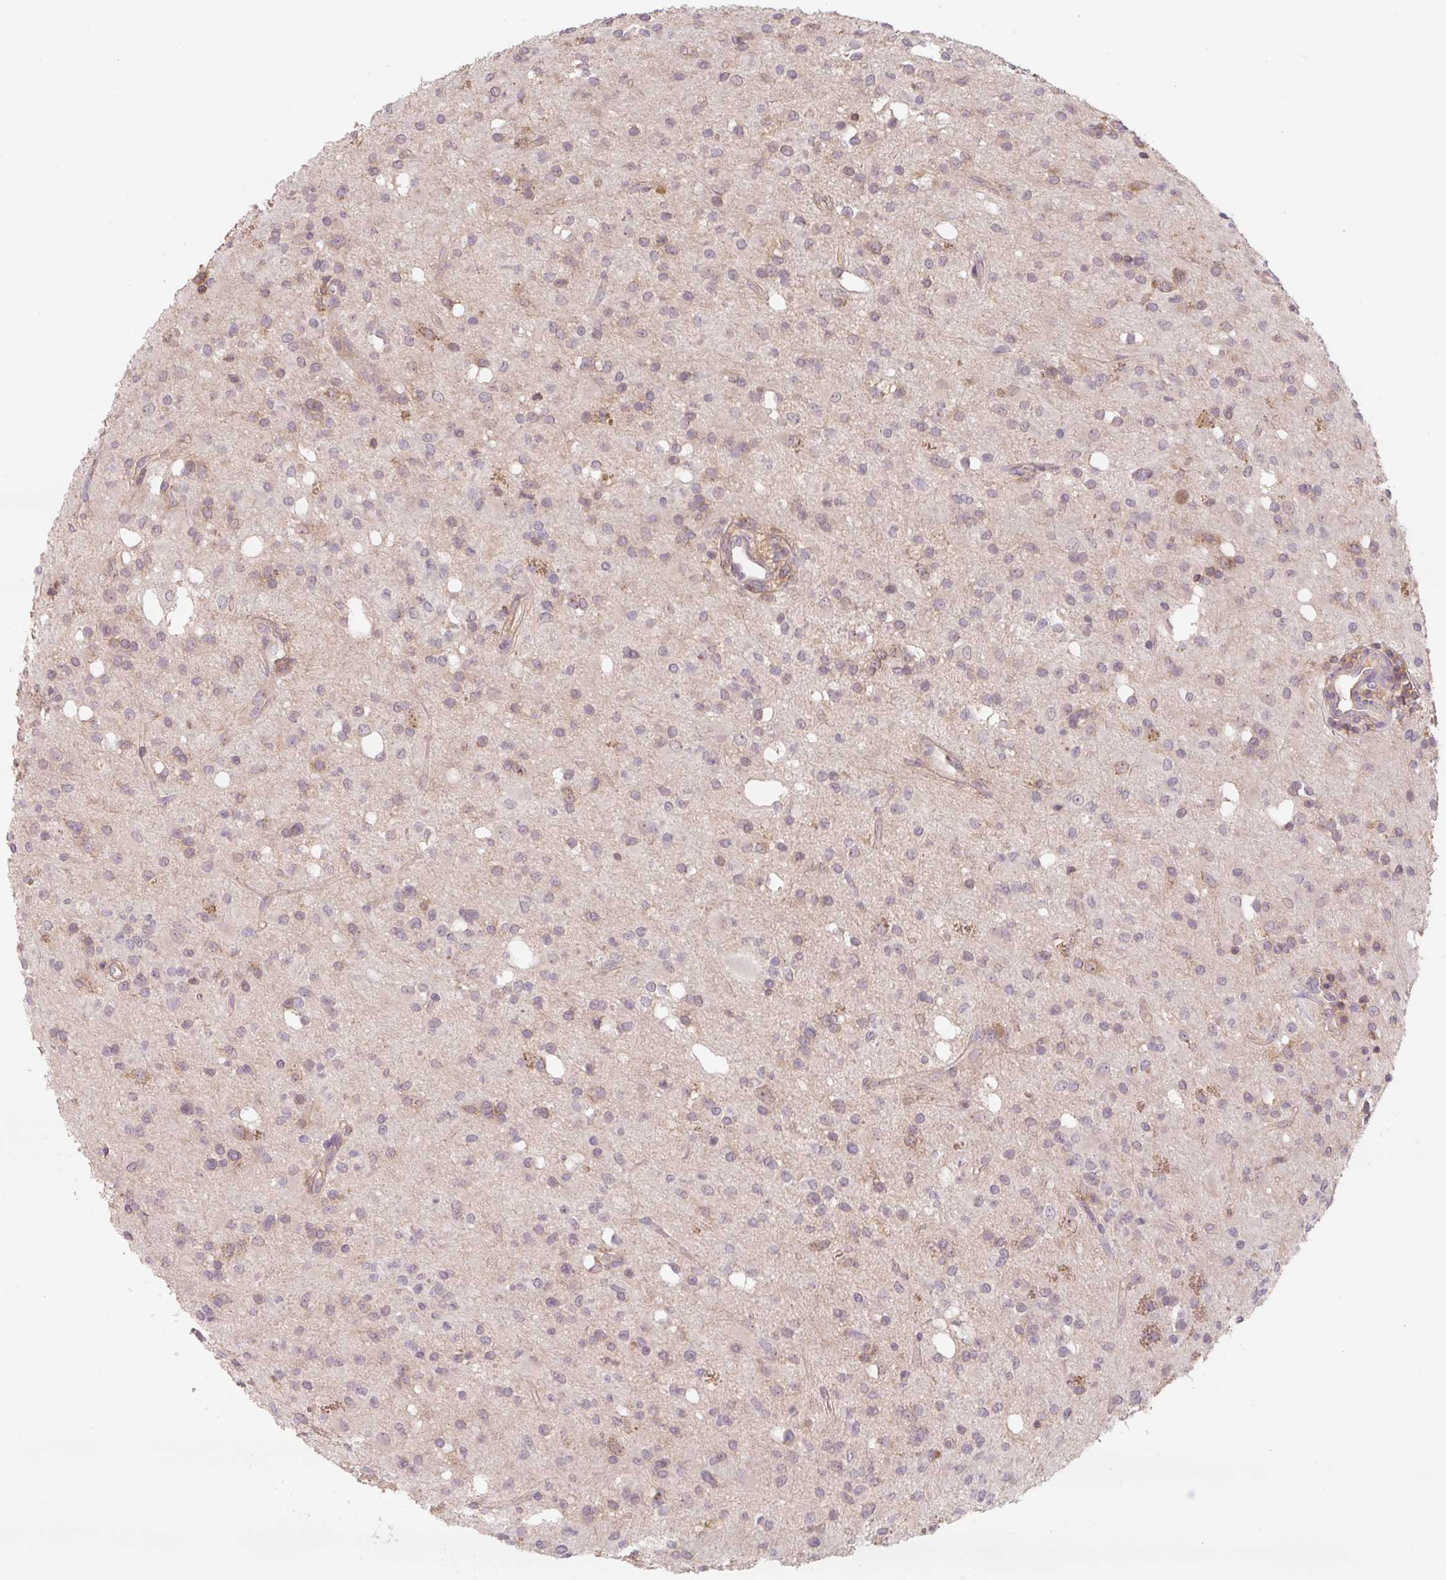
{"staining": {"intensity": "negative", "quantity": "none", "location": "none"}, "tissue": "glioma", "cell_type": "Tumor cells", "image_type": "cancer", "snomed": [{"axis": "morphology", "description": "Glioma, malignant, Low grade"}, {"axis": "topography", "description": "Brain"}], "caption": "A micrograph of malignant glioma (low-grade) stained for a protein shows no brown staining in tumor cells.", "gene": "C2orf73", "patient": {"sex": "female", "age": 33}}